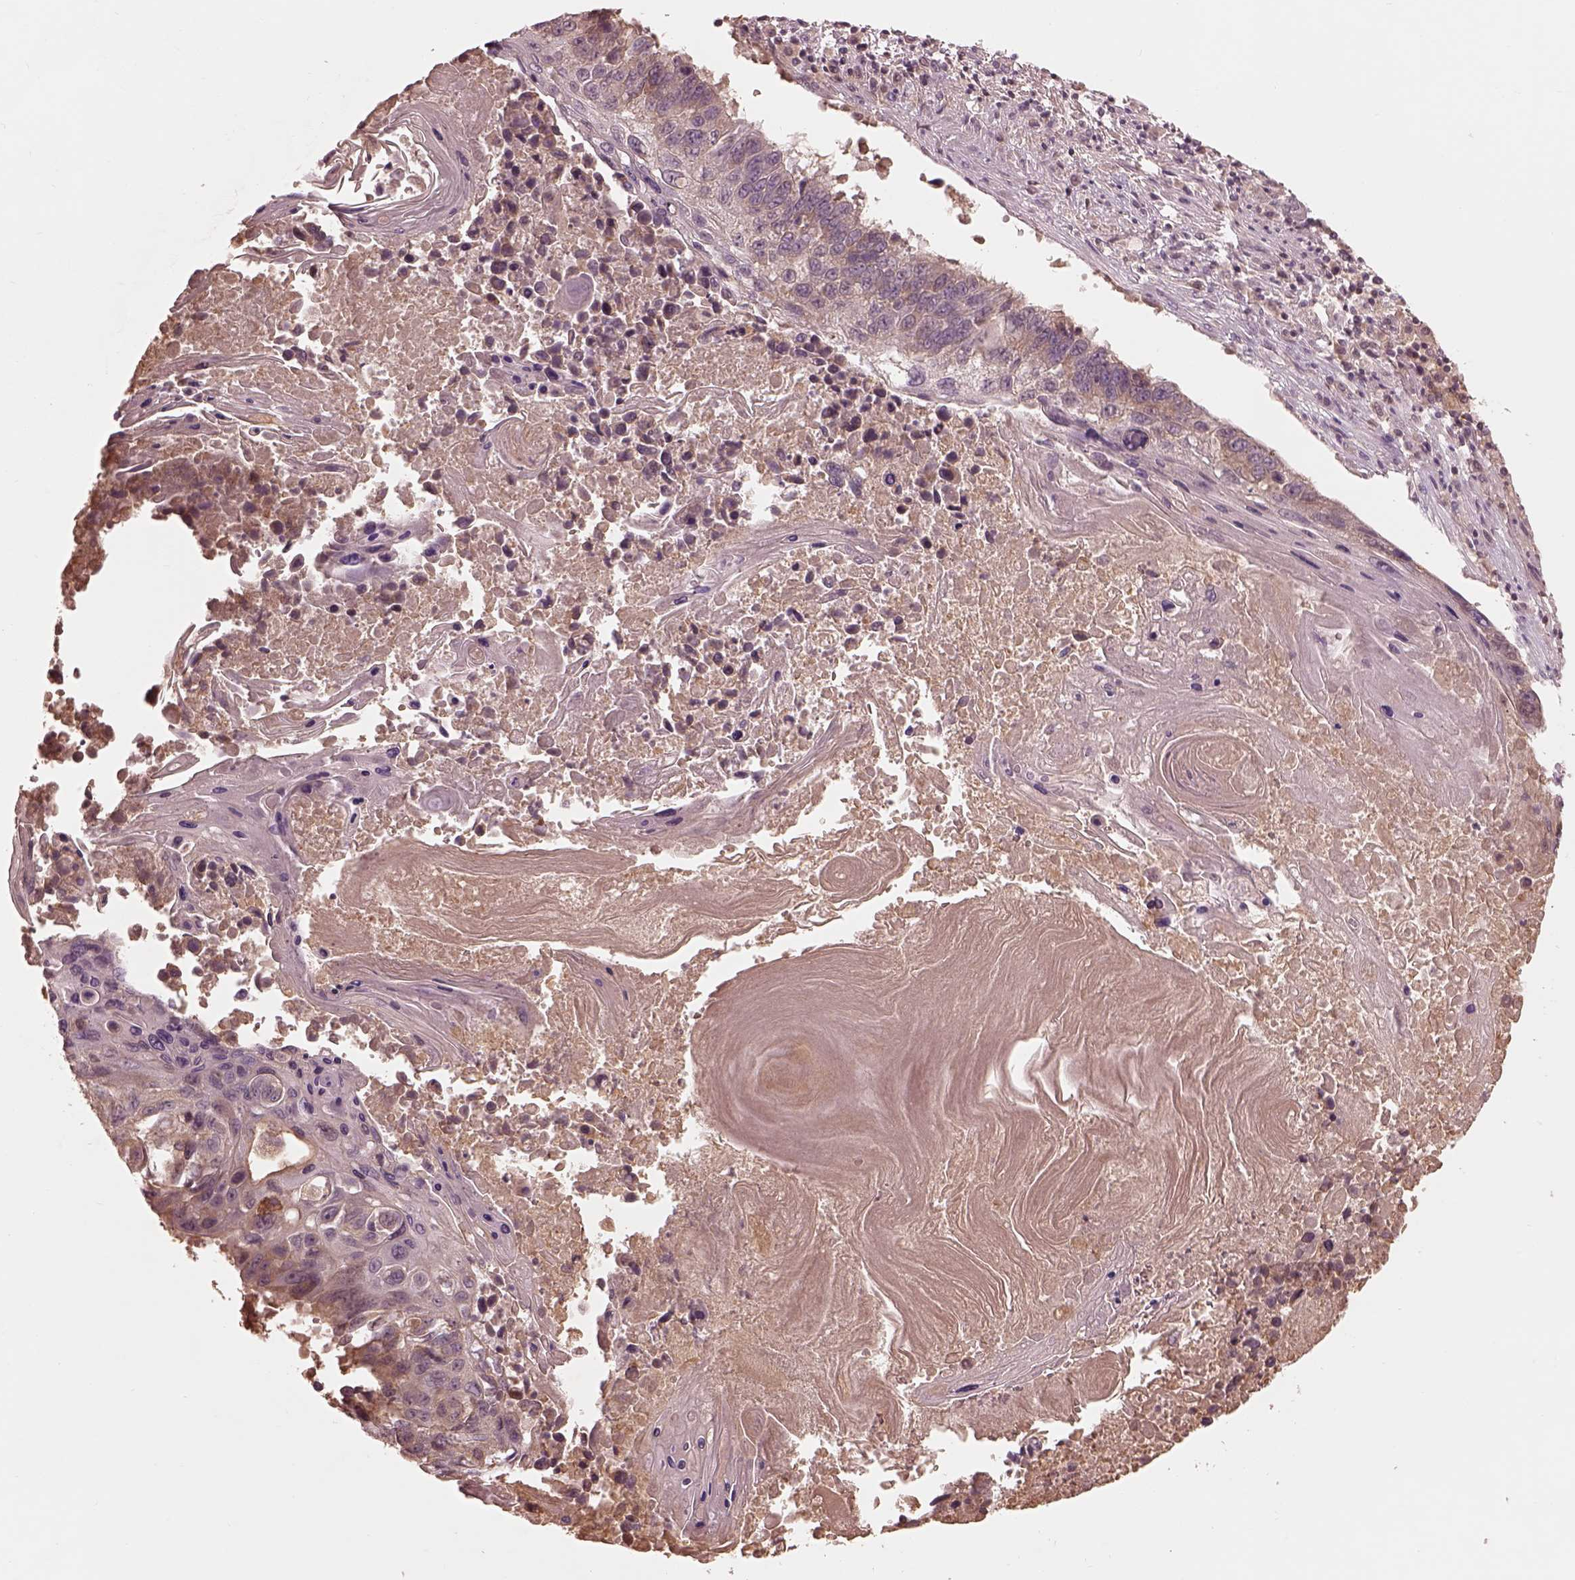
{"staining": {"intensity": "weak", "quantity": "<25%", "location": "cytoplasmic/membranous"}, "tissue": "lung cancer", "cell_type": "Tumor cells", "image_type": "cancer", "snomed": [{"axis": "morphology", "description": "Squamous cell carcinoma, NOS"}, {"axis": "topography", "description": "Lung"}], "caption": "Immunohistochemistry (IHC) micrograph of neoplastic tissue: lung cancer (squamous cell carcinoma) stained with DAB displays no significant protein positivity in tumor cells. (DAB IHC with hematoxylin counter stain).", "gene": "TF", "patient": {"sex": "male", "age": 73}}